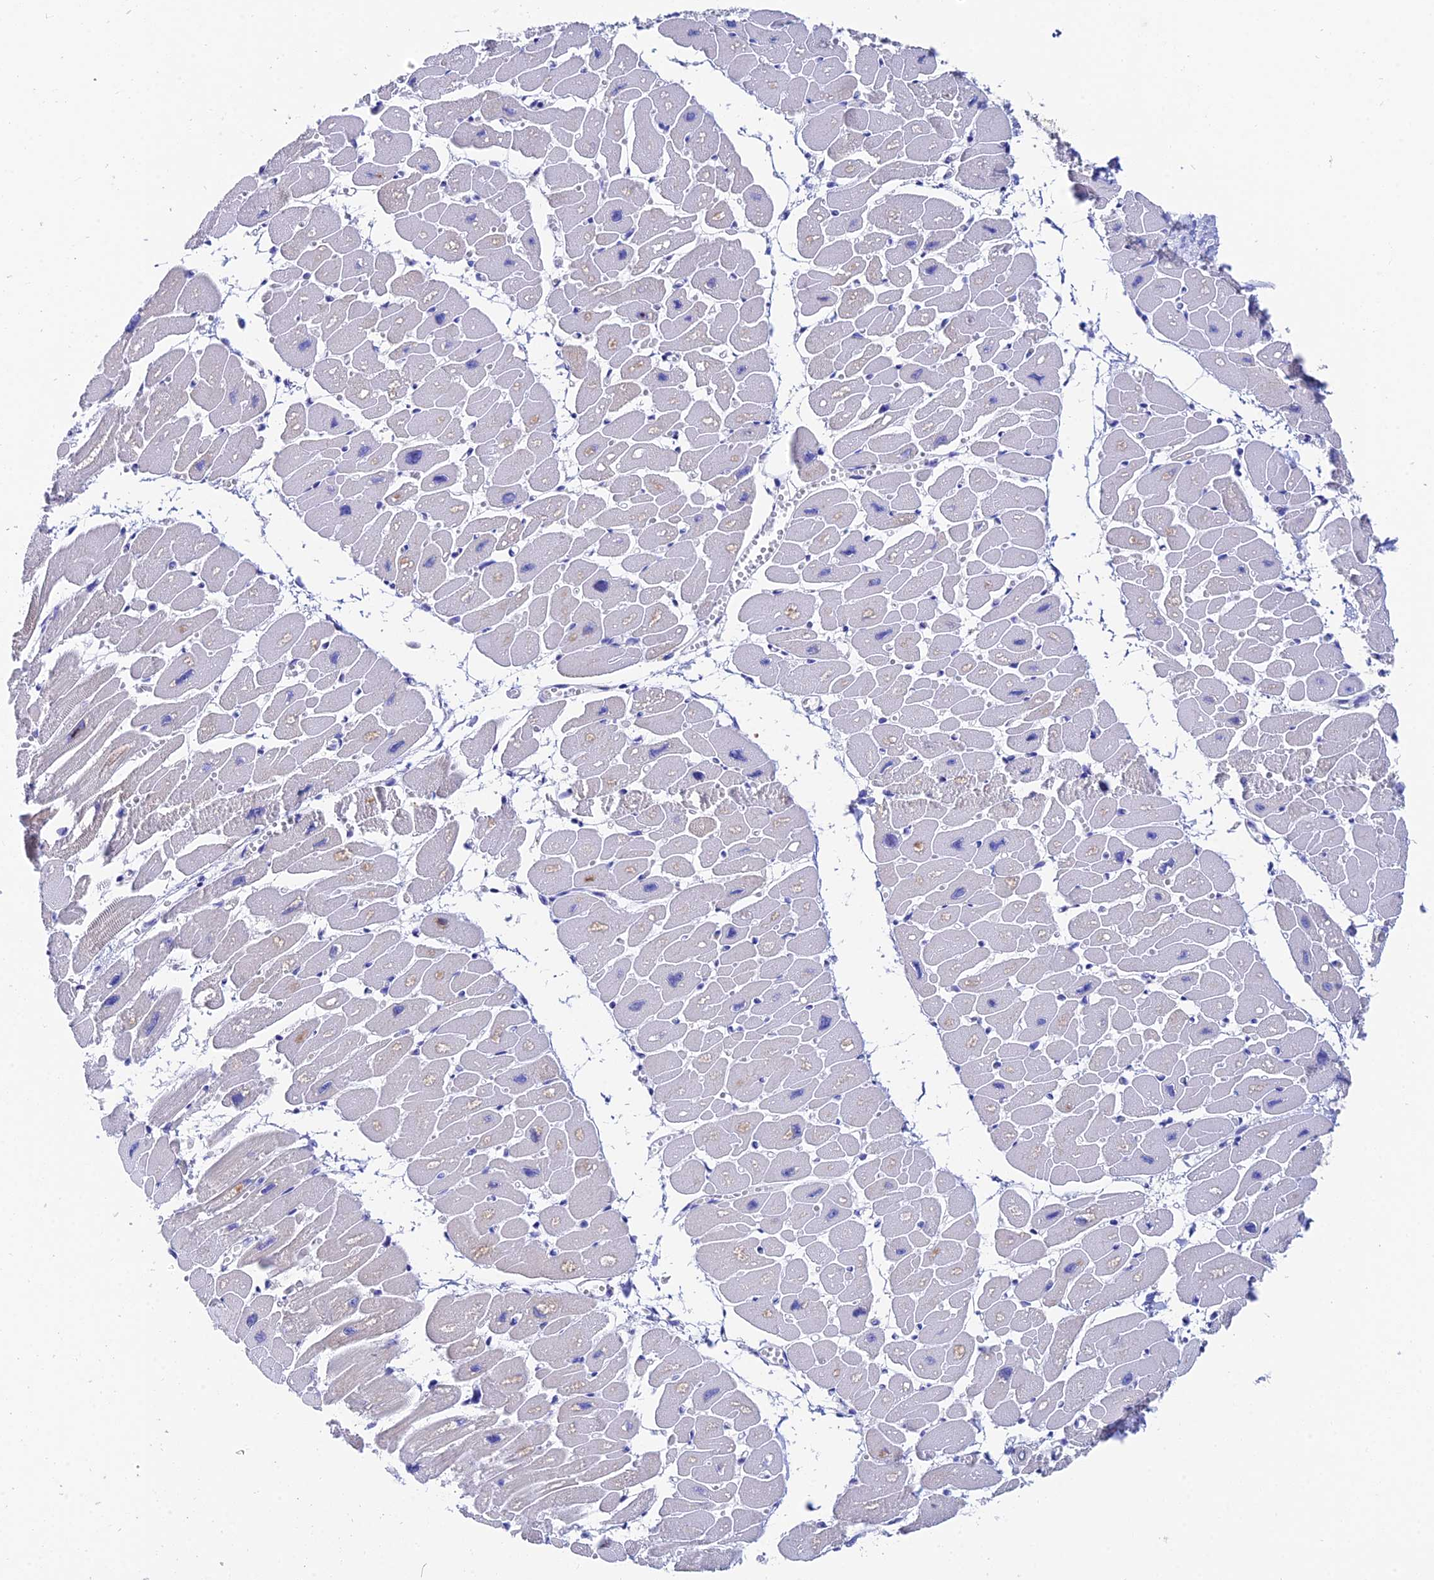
{"staining": {"intensity": "negative", "quantity": "none", "location": "none"}, "tissue": "heart muscle", "cell_type": "Cardiomyocytes", "image_type": "normal", "snomed": [{"axis": "morphology", "description": "Normal tissue, NOS"}, {"axis": "topography", "description": "Heart"}], "caption": "This is an immunohistochemistry (IHC) image of unremarkable heart muscle. There is no expression in cardiomyocytes.", "gene": "CEP41", "patient": {"sex": "female", "age": 54}}